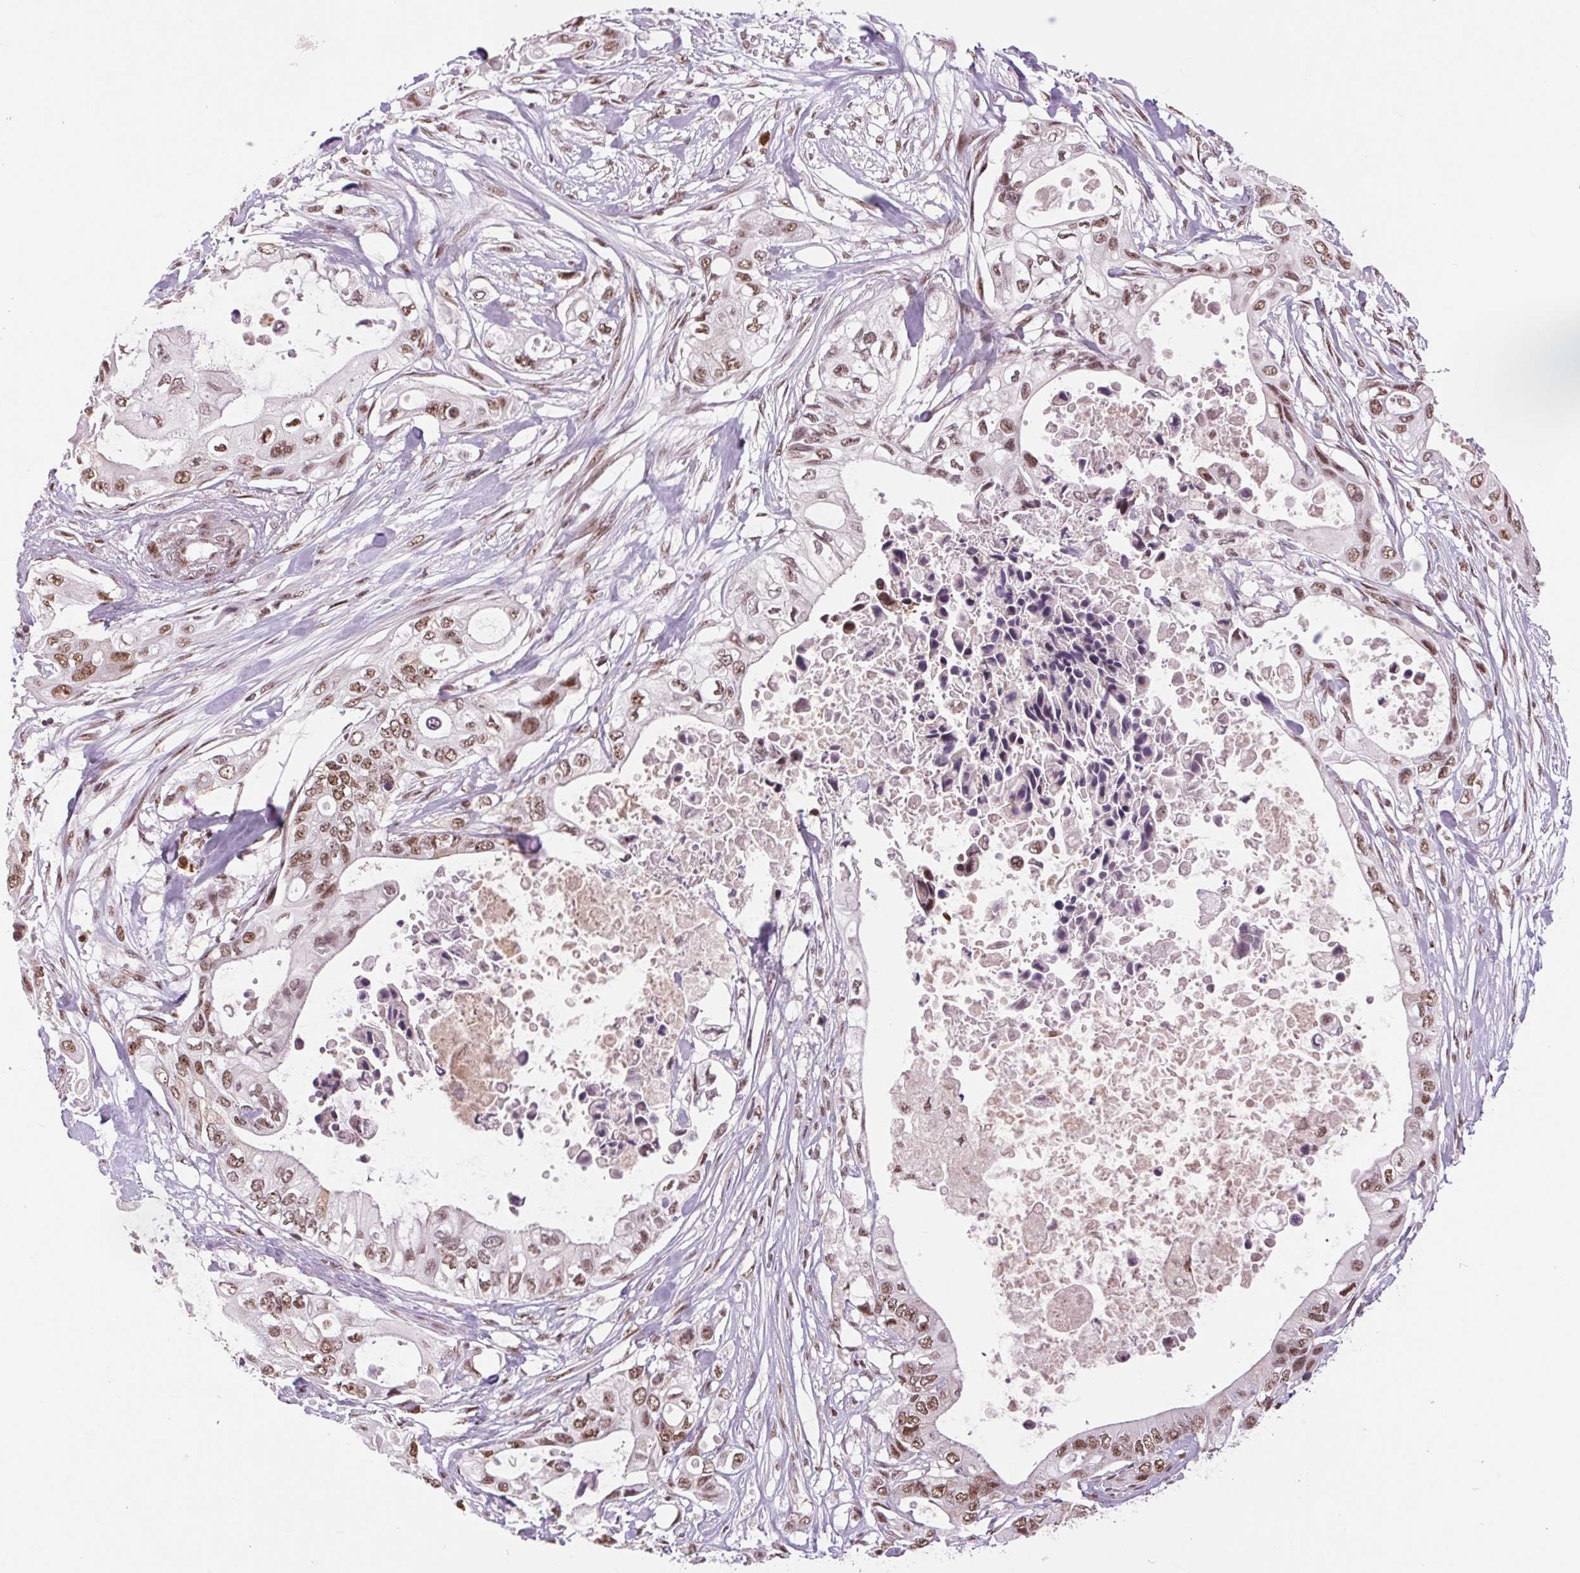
{"staining": {"intensity": "moderate", "quantity": ">75%", "location": "nuclear"}, "tissue": "pancreatic cancer", "cell_type": "Tumor cells", "image_type": "cancer", "snomed": [{"axis": "morphology", "description": "Adenocarcinoma, NOS"}, {"axis": "topography", "description": "Pancreas"}], "caption": "High-power microscopy captured an immunohistochemistry micrograph of pancreatic cancer (adenocarcinoma), revealing moderate nuclear staining in approximately >75% of tumor cells.", "gene": "CD2BP2", "patient": {"sex": "female", "age": 63}}